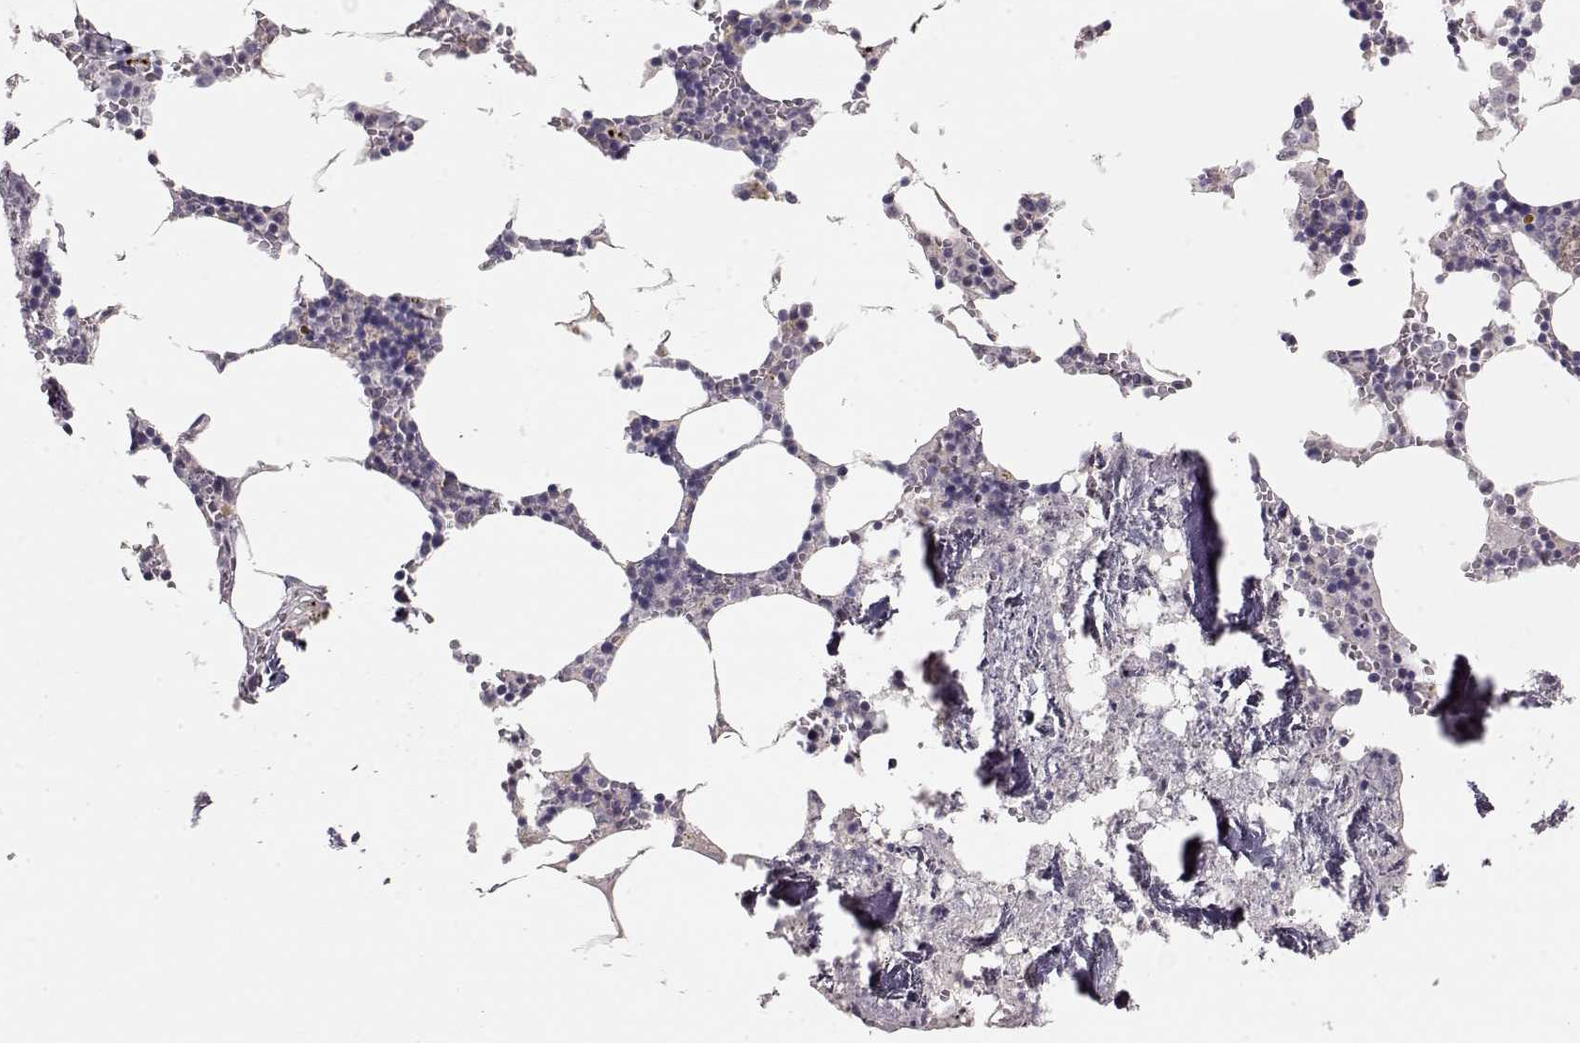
{"staining": {"intensity": "negative", "quantity": "none", "location": "none"}, "tissue": "bone marrow", "cell_type": "Hematopoietic cells", "image_type": "normal", "snomed": [{"axis": "morphology", "description": "Normal tissue, NOS"}, {"axis": "topography", "description": "Bone marrow"}], "caption": "This is an IHC image of unremarkable human bone marrow. There is no expression in hematopoietic cells.", "gene": "ARHGAP8", "patient": {"sex": "male", "age": 54}}